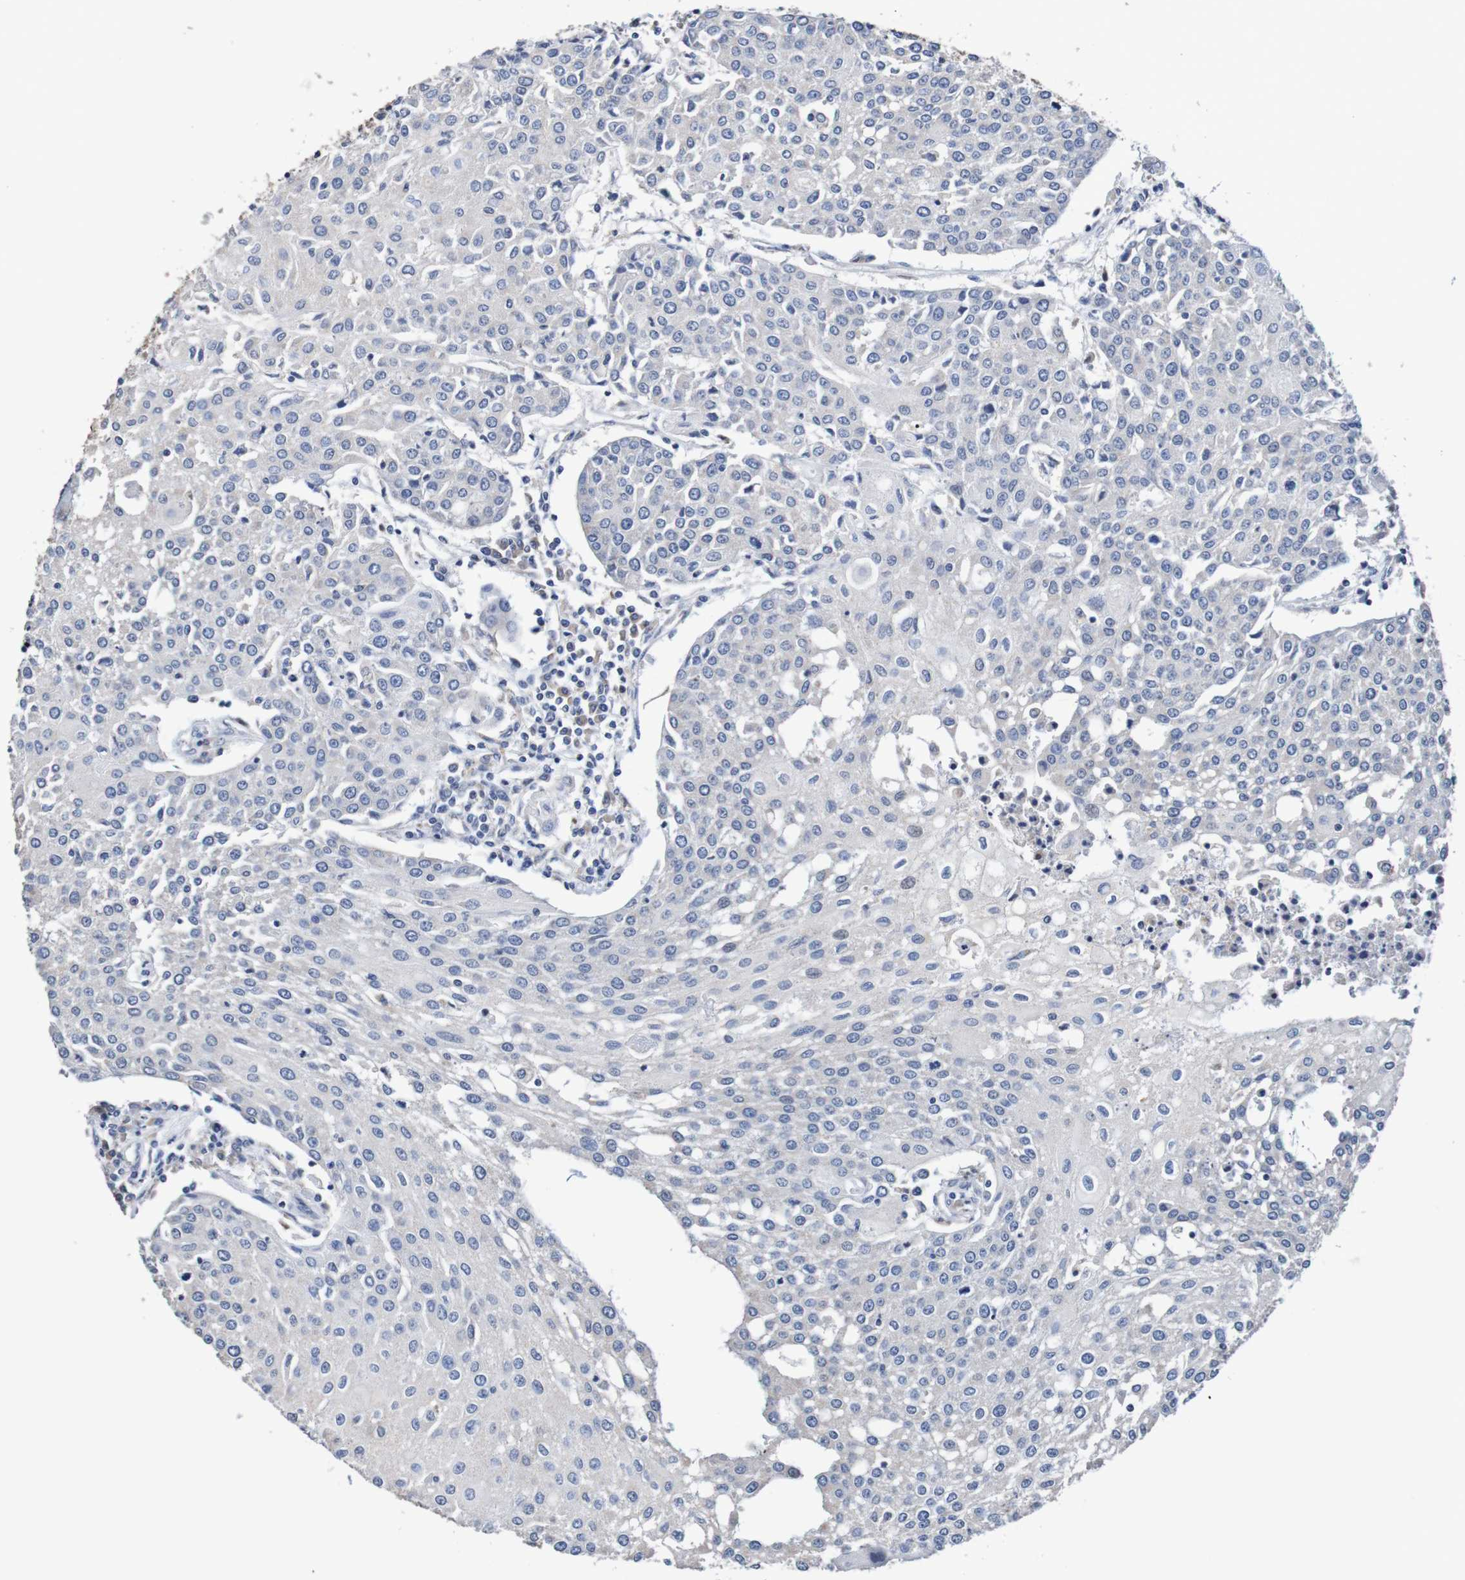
{"staining": {"intensity": "negative", "quantity": "none", "location": "none"}, "tissue": "urothelial cancer", "cell_type": "Tumor cells", "image_type": "cancer", "snomed": [{"axis": "morphology", "description": "Urothelial carcinoma, High grade"}, {"axis": "topography", "description": "Urinary bladder"}], "caption": "The image shows no significant staining in tumor cells of urothelial carcinoma (high-grade). (Immunohistochemistry, brightfield microscopy, high magnification).", "gene": "FIBP", "patient": {"sex": "female", "age": 85}}